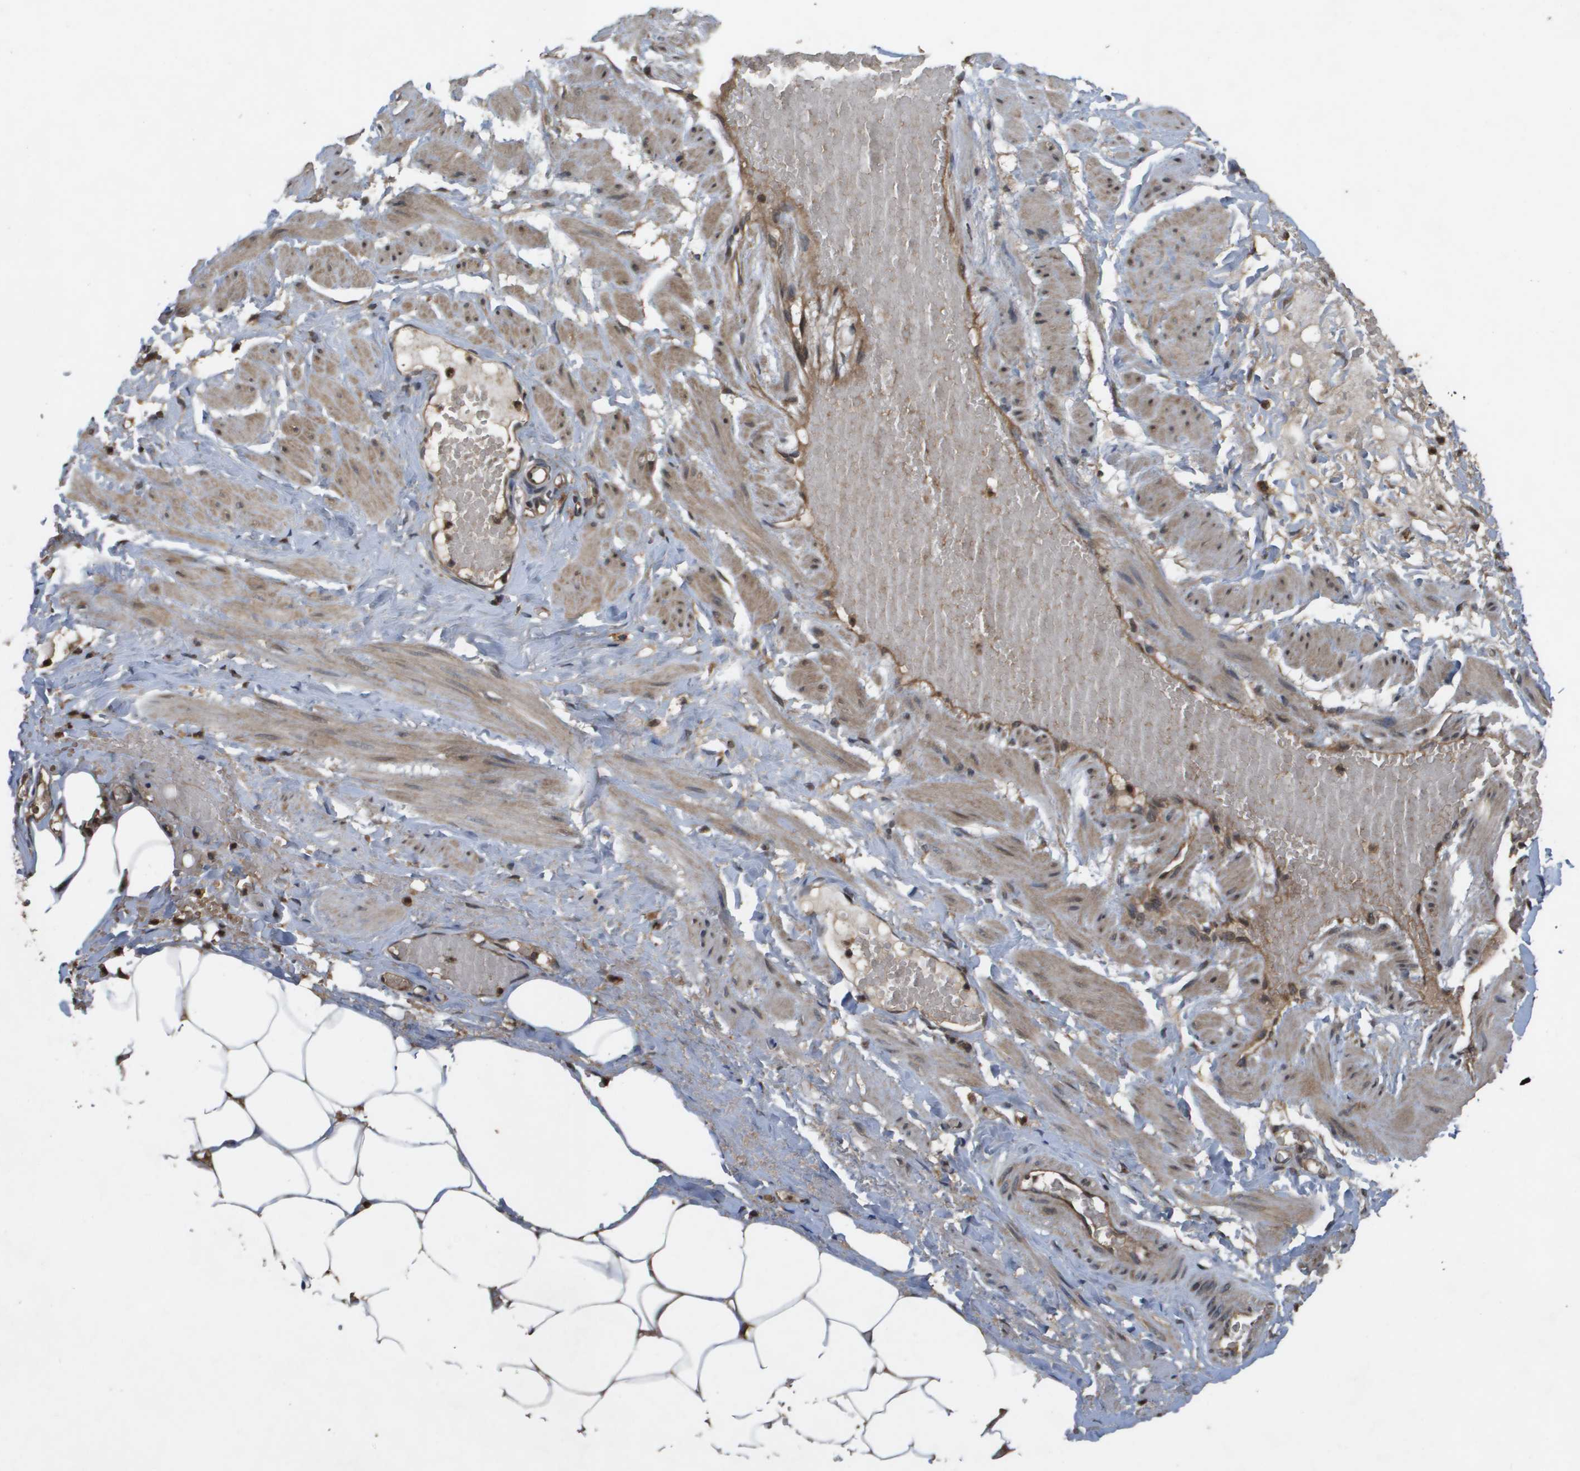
{"staining": {"intensity": "moderate", "quantity": ">75%", "location": "cytoplasmic/membranous"}, "tissue": "adipose tissue", "cell_type": "Adipocytes", "image_type": "normal", "snomed": [{"axis": "morphology", "description": "Normal tissue, NOS"}, {"axis": "topography", "description": "Soft tissue"}, {"axis": "topography", "description": "Vascular tissue"}], "caption": "A brown stain shows moderate cytoplasmic/membranous staining of a protein in adipocytes of normal human adipose tissue. The protein of interest is shown in brown color, while the nuclei are stained blue.", "gene": "SPTLC1", "patient": {"sex": "female", "age": 35}}